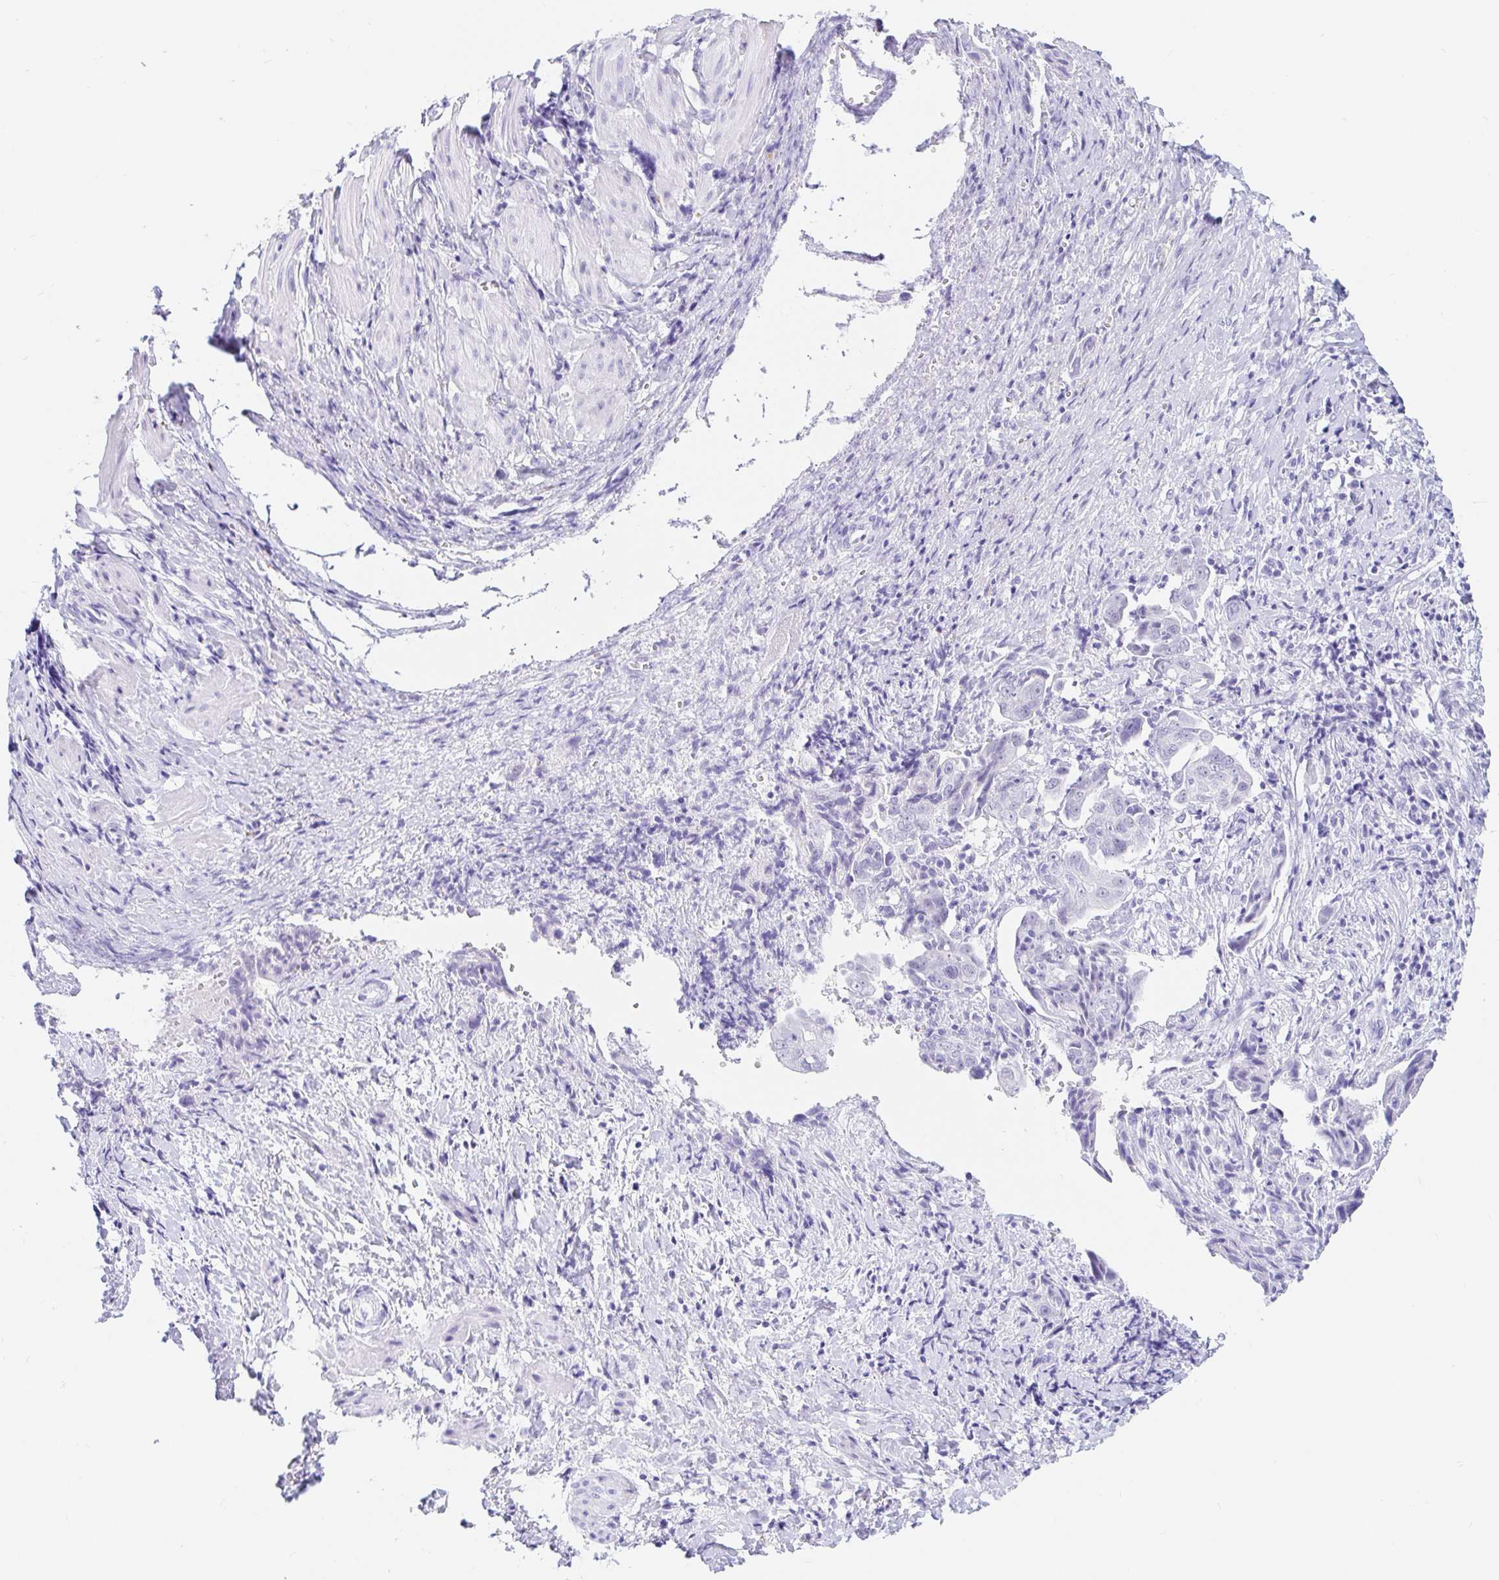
{"staining": {"intensity": "negative", "quantity": "none", "location": "none"}, "tissue": "ovarian cancer", "cell_type": "Tumor cells", "image_type": "cancer", "snomed": [{"axis": "morphology", "description": "Carcinoma, endometroid"}, {"axis": "topography", "description": "Ovary"}], "caption": "Tumor cells show no significant protein positivity in endometroid carcinoma (ovarian).", "gene": "OR6T1", "patient": {"sex": "female", "age": 70}}